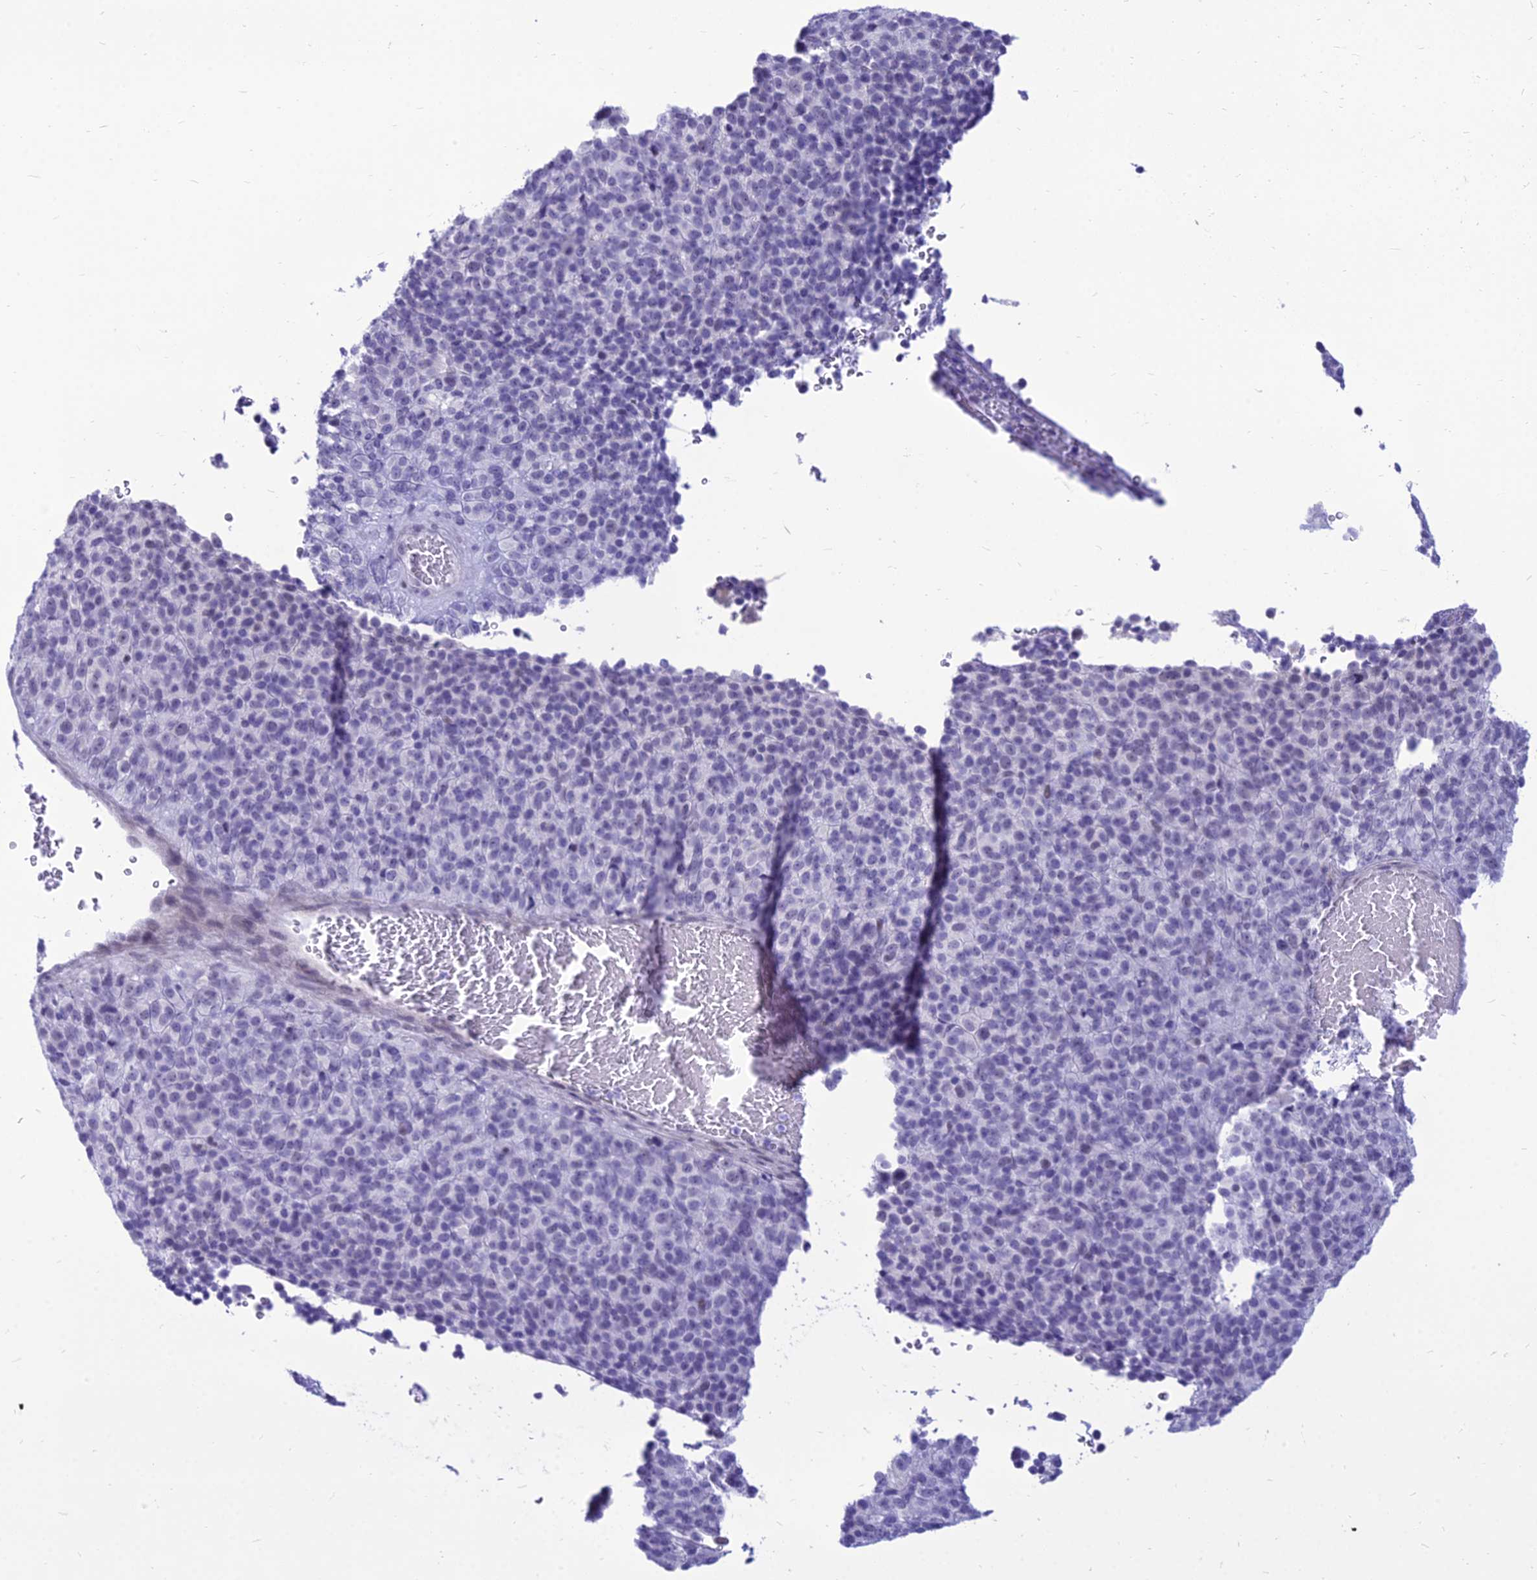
{"staining": {"intensity": "negative", "quantity": "none", "location": "none"}, "tissue": "melanoma", "cell_type": "Tumor cells", "image_type": "cancer", "snomed": [{"axis": "morphology", "description": "Malignant melanoma, Metastatic site"}, {"axis": "topography", "description": "Brain"}], "caption": "Immunohistochemical staining of melanoma exhibits no significant staining in tumor cells. (Stains: DAB IHC with hematoxylin counter stain, Microscopy: brightfield microscopy at high magnification).", "gene": "DHX40", "patient": {"sex": "female", "age": 56}}